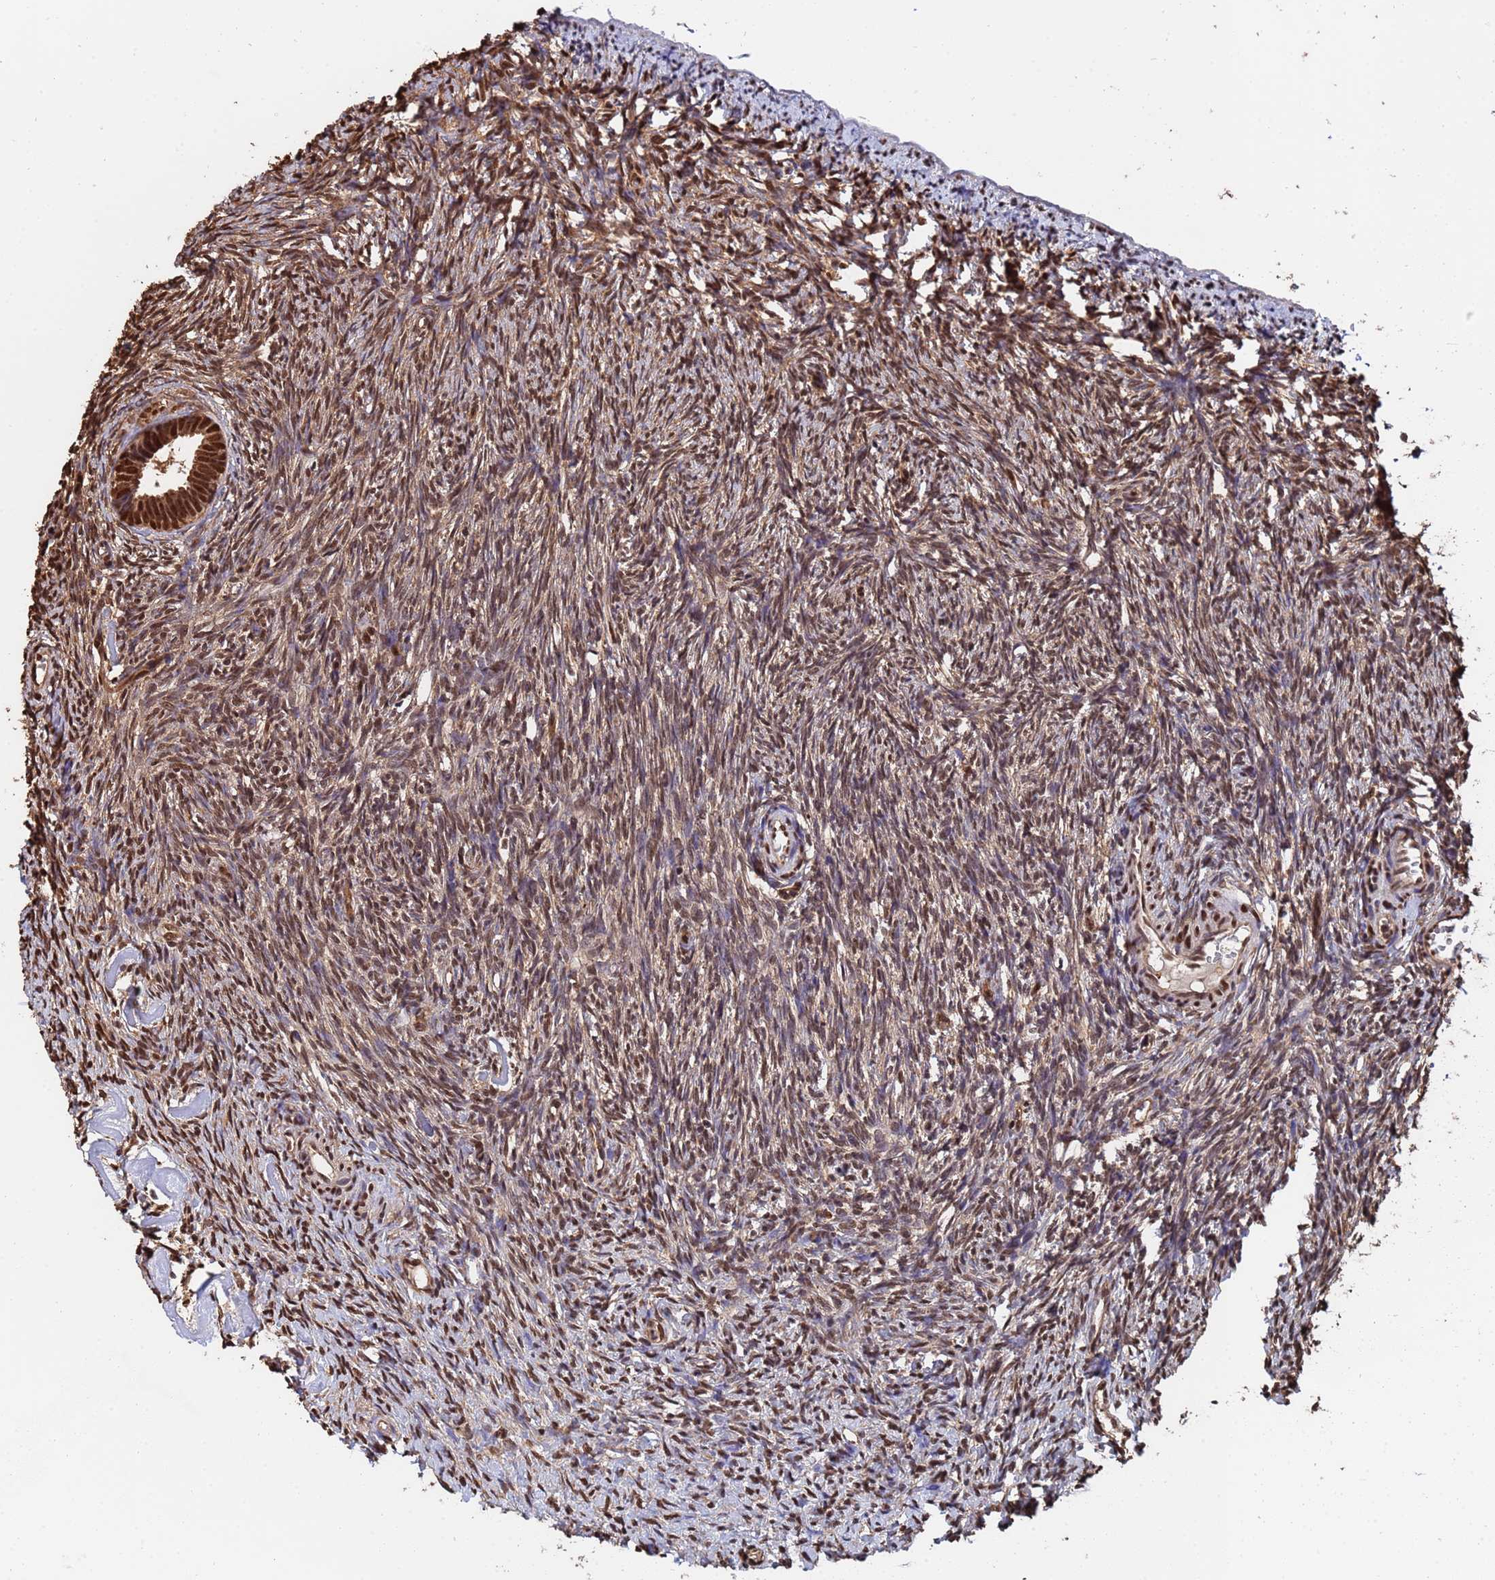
{"staining": {"intensity": "moderate", "quantity": ">75%", "location": "nuclear"}, "tissue": "ovary", "cell_type": "Follicle cells", "image_type": "normal", "snomed": [{"axis": "morphology", "description": "Normal tissue, NOS"}, {"axis": "topography", "description": "Ovary"}], "caption": "This micrograph exhibits IHC staining of benign human ovary, with medium moderate nuclear staining in approximately >75% of follicle cells.", "gene": "SUMO2", "patient": {"sex": "female", "age": 51}}